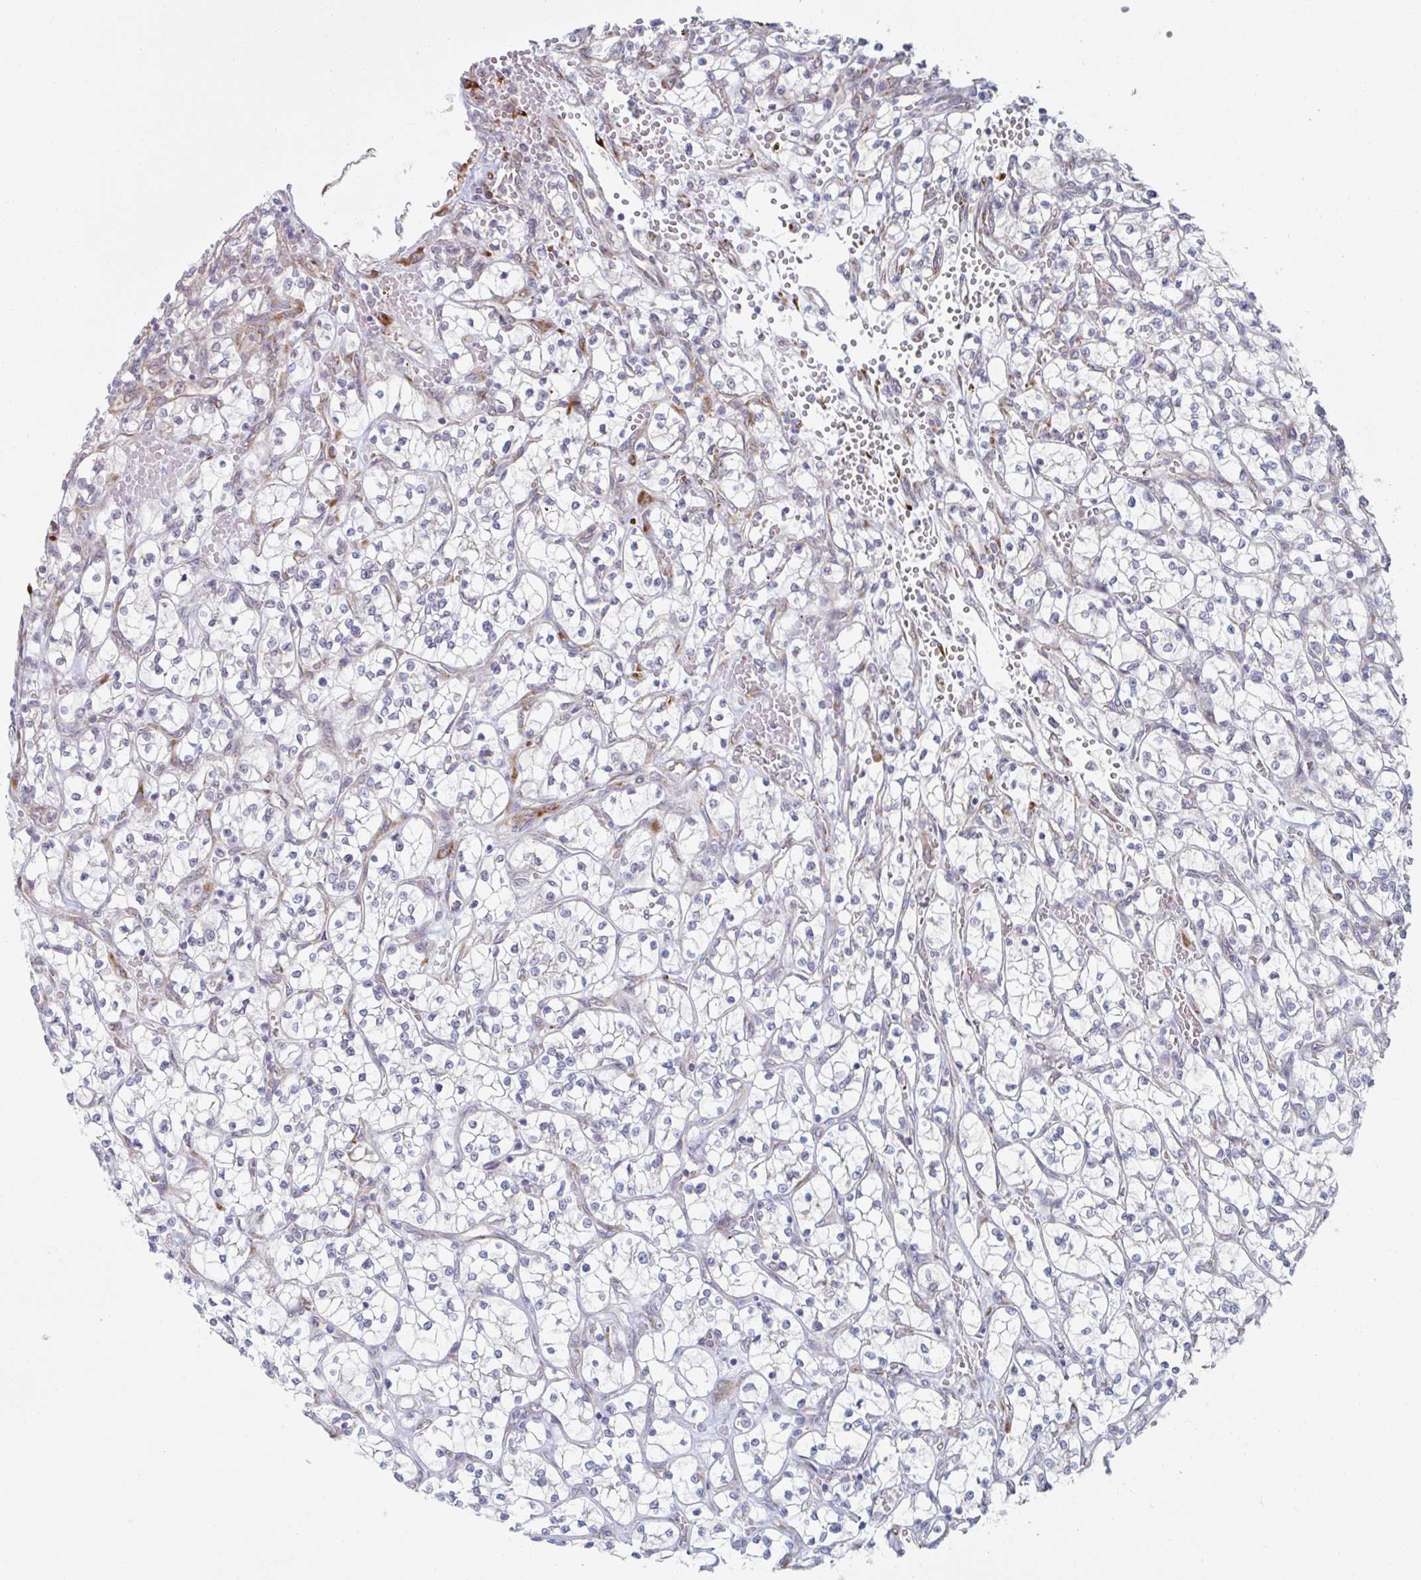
{"staining": {"intensity": "negative", "quantity": "none", "location": "none"}, "tissue": "renal cancer", "cell_type": "Tumor cells", "image_type": "cancer", "snomed": [{"axis": "morphology", "description": "Adenocarcinoma, NOS"}, {"axis": "topography", "description": "Kidney"}], "caption": "The IHC histopathology image has no significant positivity in tumor cells of renal cancer tissue. Nuclei are stained in blue.", "gene": "TRAPPC10", "patient": {"sex": "female", "age": 64}}